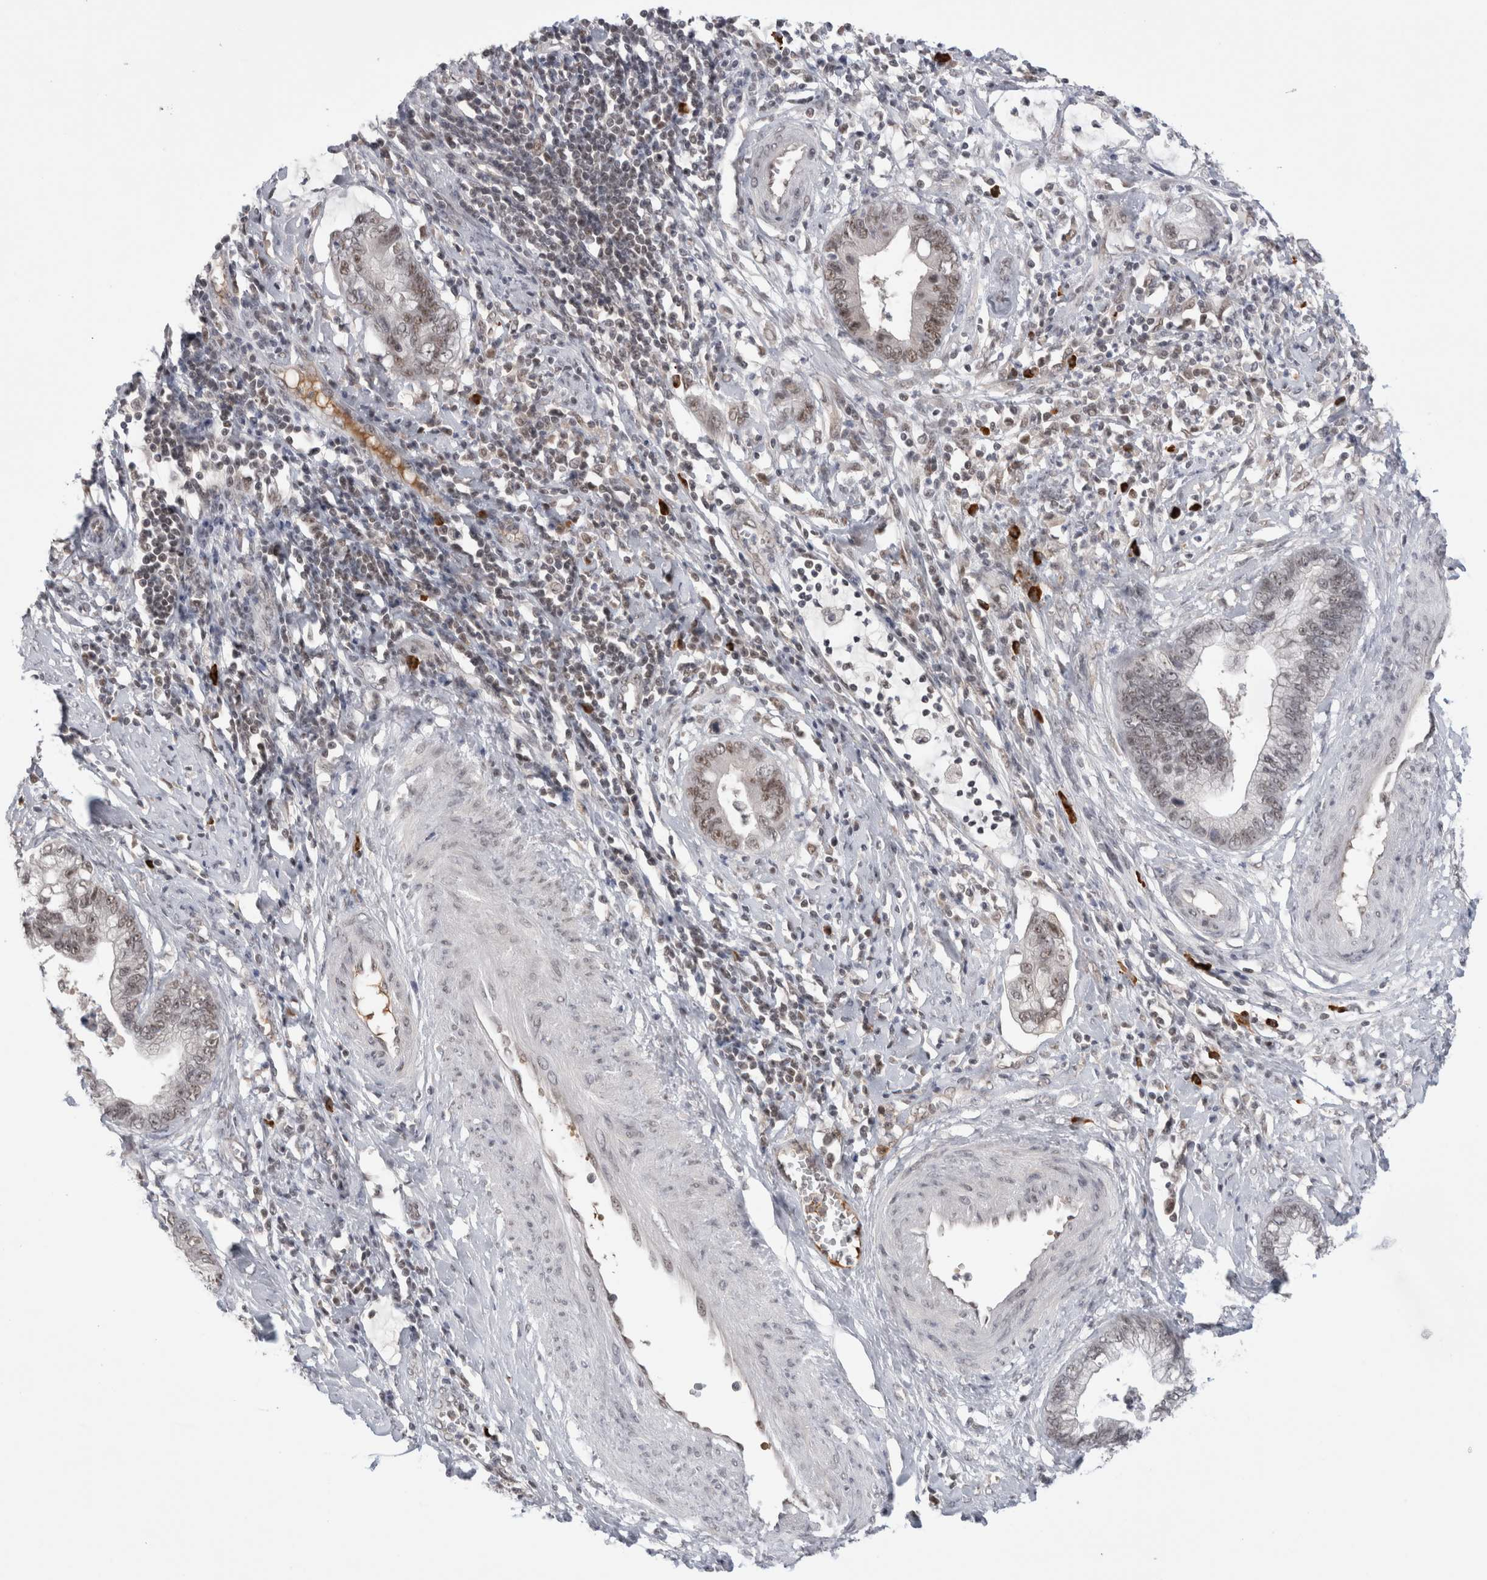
{"staining": {"intensity": "weak", "quantity": "25%-75%", "location": "nuclear"}, "tissue": "cervical cancer", "cell_type": "Tumor cells", "image_type": "cancer", "snomed": [{"axis": "morphology", "description": "Adenocarcinoma, NOS"}, {"axis": "topography", "description": "Cervix"}], "caption": "The micrograph exhibits a brown stain indicating the presence of a protein in the nuclear of tumor cells in cervical cancer. (Stains: DAB (3,3'-diaminobenzidine) in brown, nuclei in blue, Microscopy: brightfield microscopy at high magnification).", "gene": "ZNF24", "patient": {"sex": "female", "age": 44}}